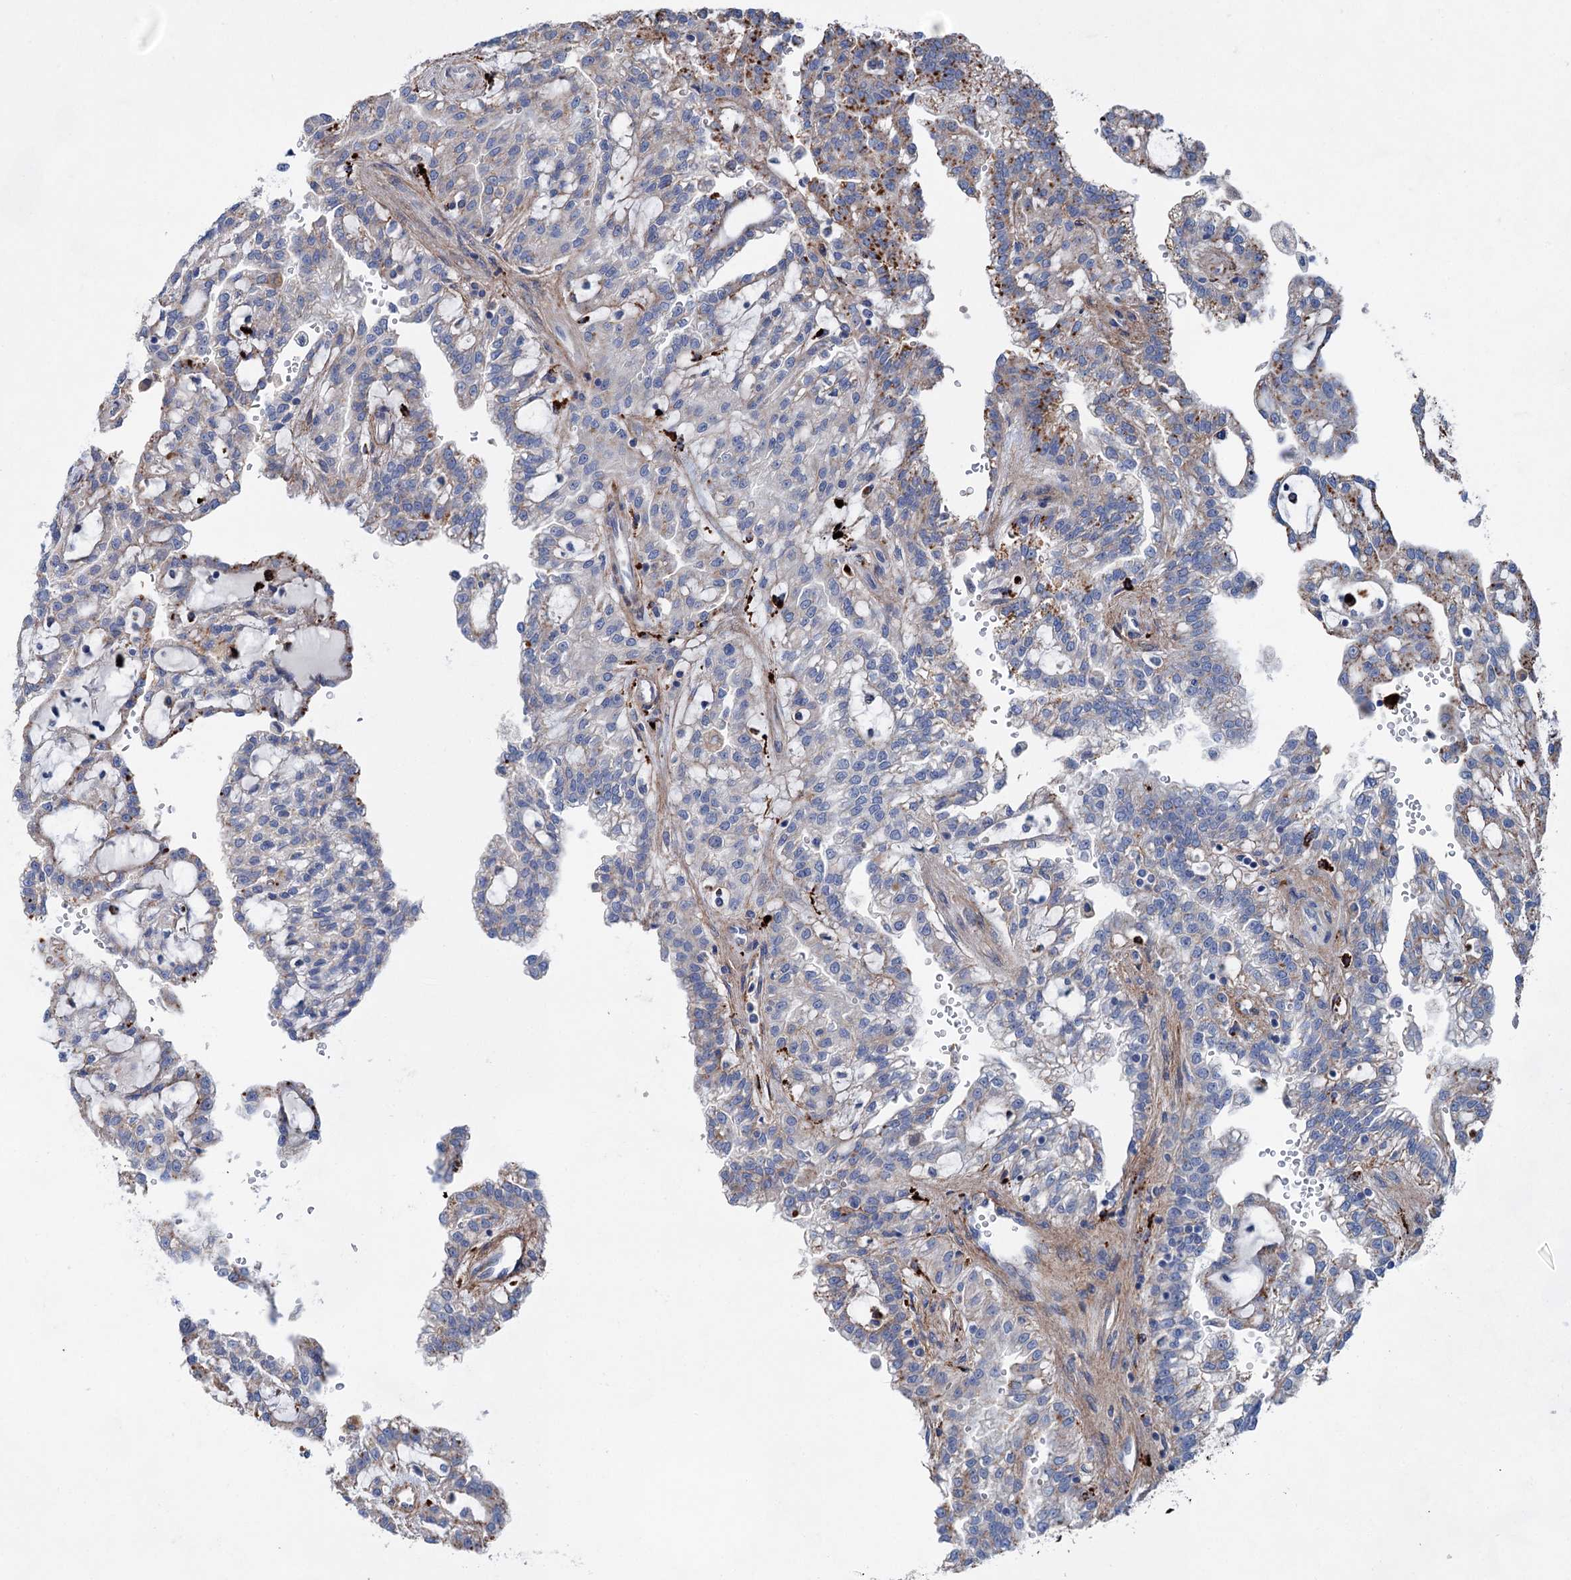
{"staining": {"intensity": "moderate", "quantity": "<25%", "location": "cytoplasmic/membranous"}, "tissue": "renal cancer", "cell_type": "Tumor cells", "image_type": "cancer", "snomed": [{"axis": "morphology", "description": "Adenocarcinoma, NOS"}, {"axis": "topography", "description": "Kidney"}], "caption": "Renal adenocarcinoma stained for a protein (brown) exhibits moderate cytoplasmic/membranous positive staining in about <25% of tumor cells.", "gene": "GPR155", "patient": {"sex": "male", "age": 63}}